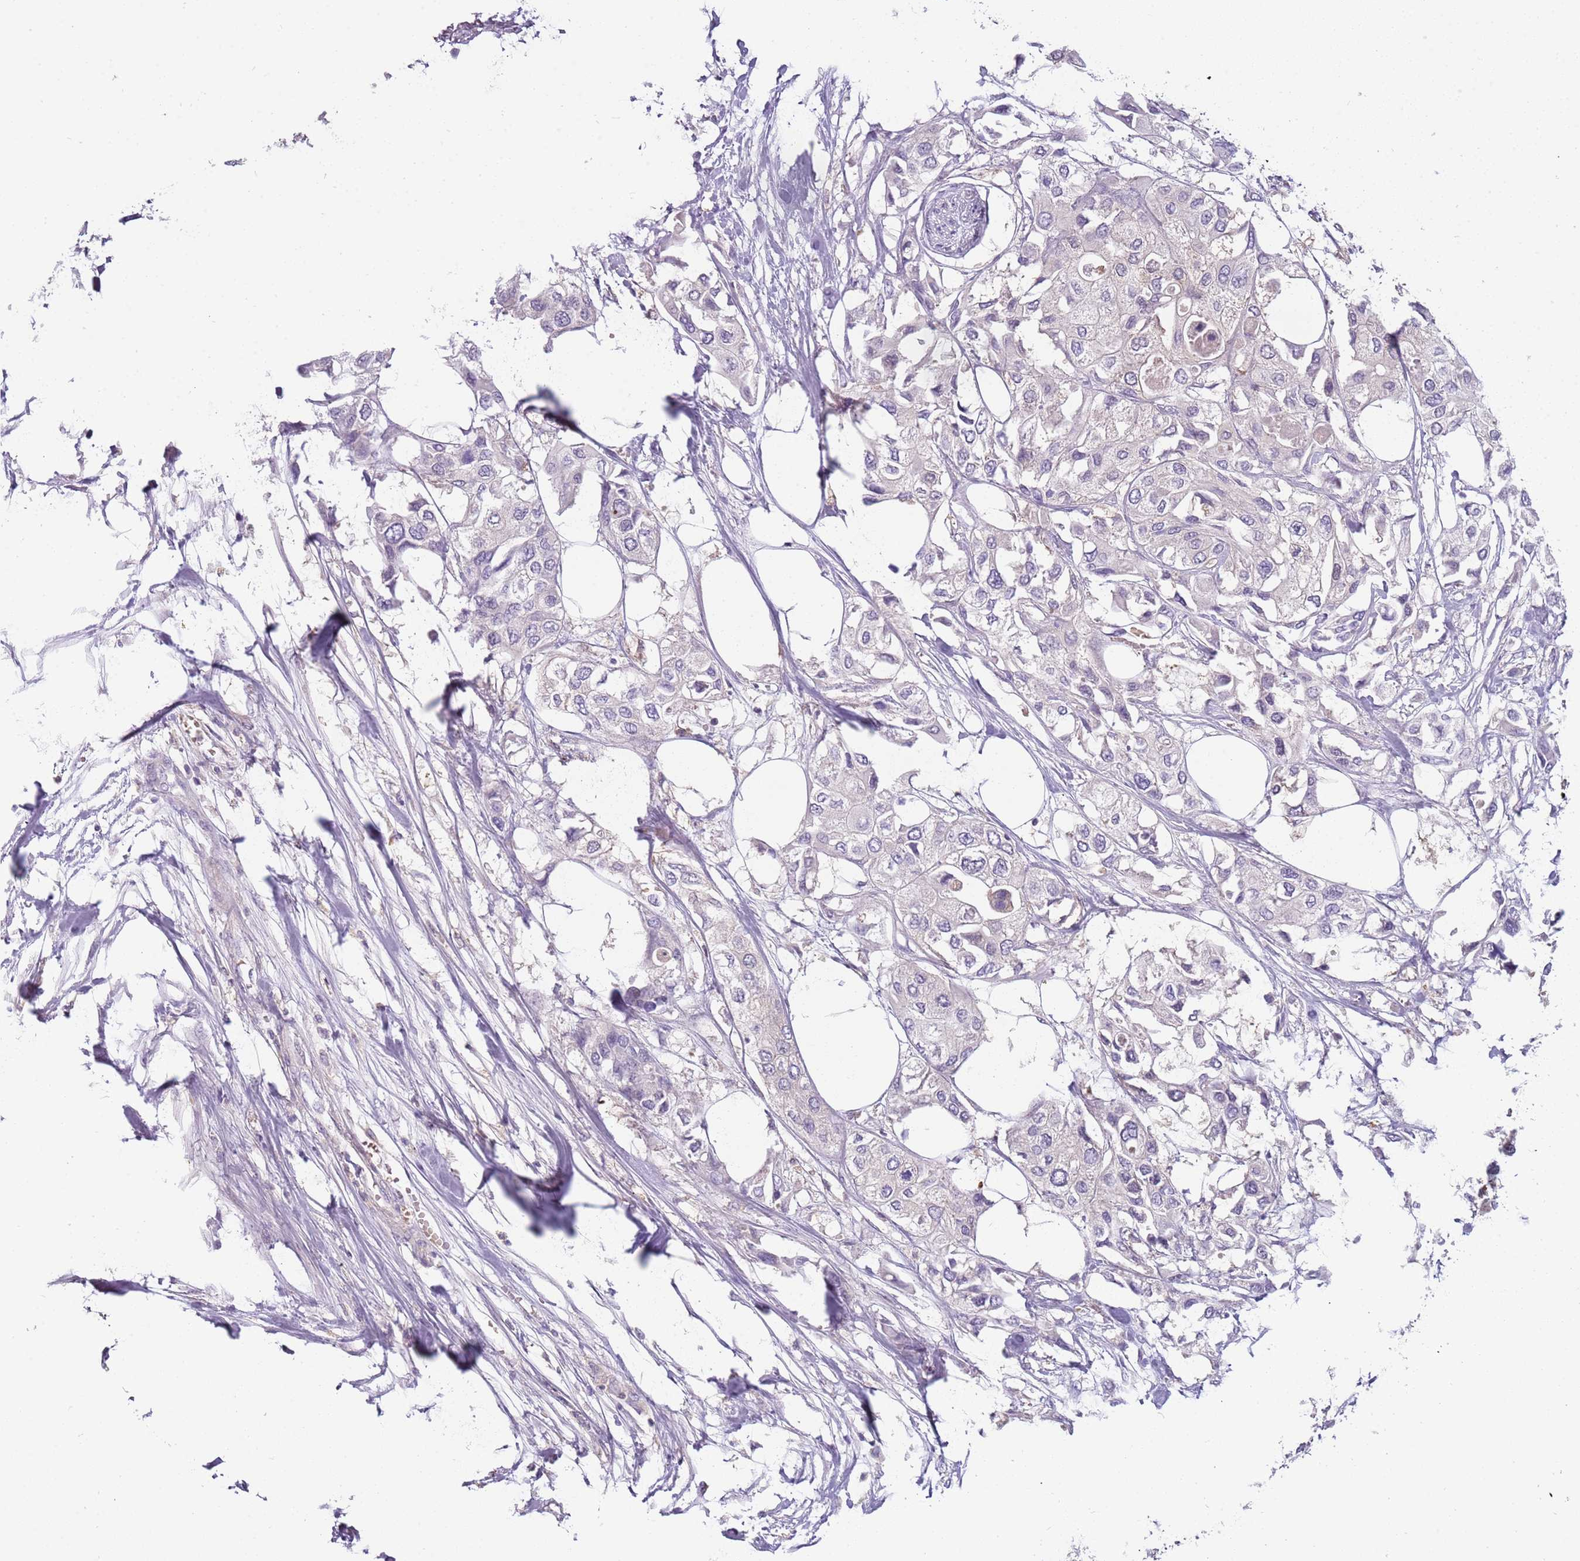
{"staining": {"intensity": "negative", "quantity": "none", "location": "none"}, "tissue": "urothelial cancer", "cell_type": "Tumor cells", "image_type": "cancer", "snomed": [{"axis": "morphology", "description": "Urothelial carcinoma, High grade"}, {"axis": "topography", "description": "Urinary bladder"}], "caption": "This is an IHC photomicrograph of human urothelial cancer. There is no positivity in tumor cells.", "gene": "ARHGAP5", "patient": {"sex": "male", "age": 64}}